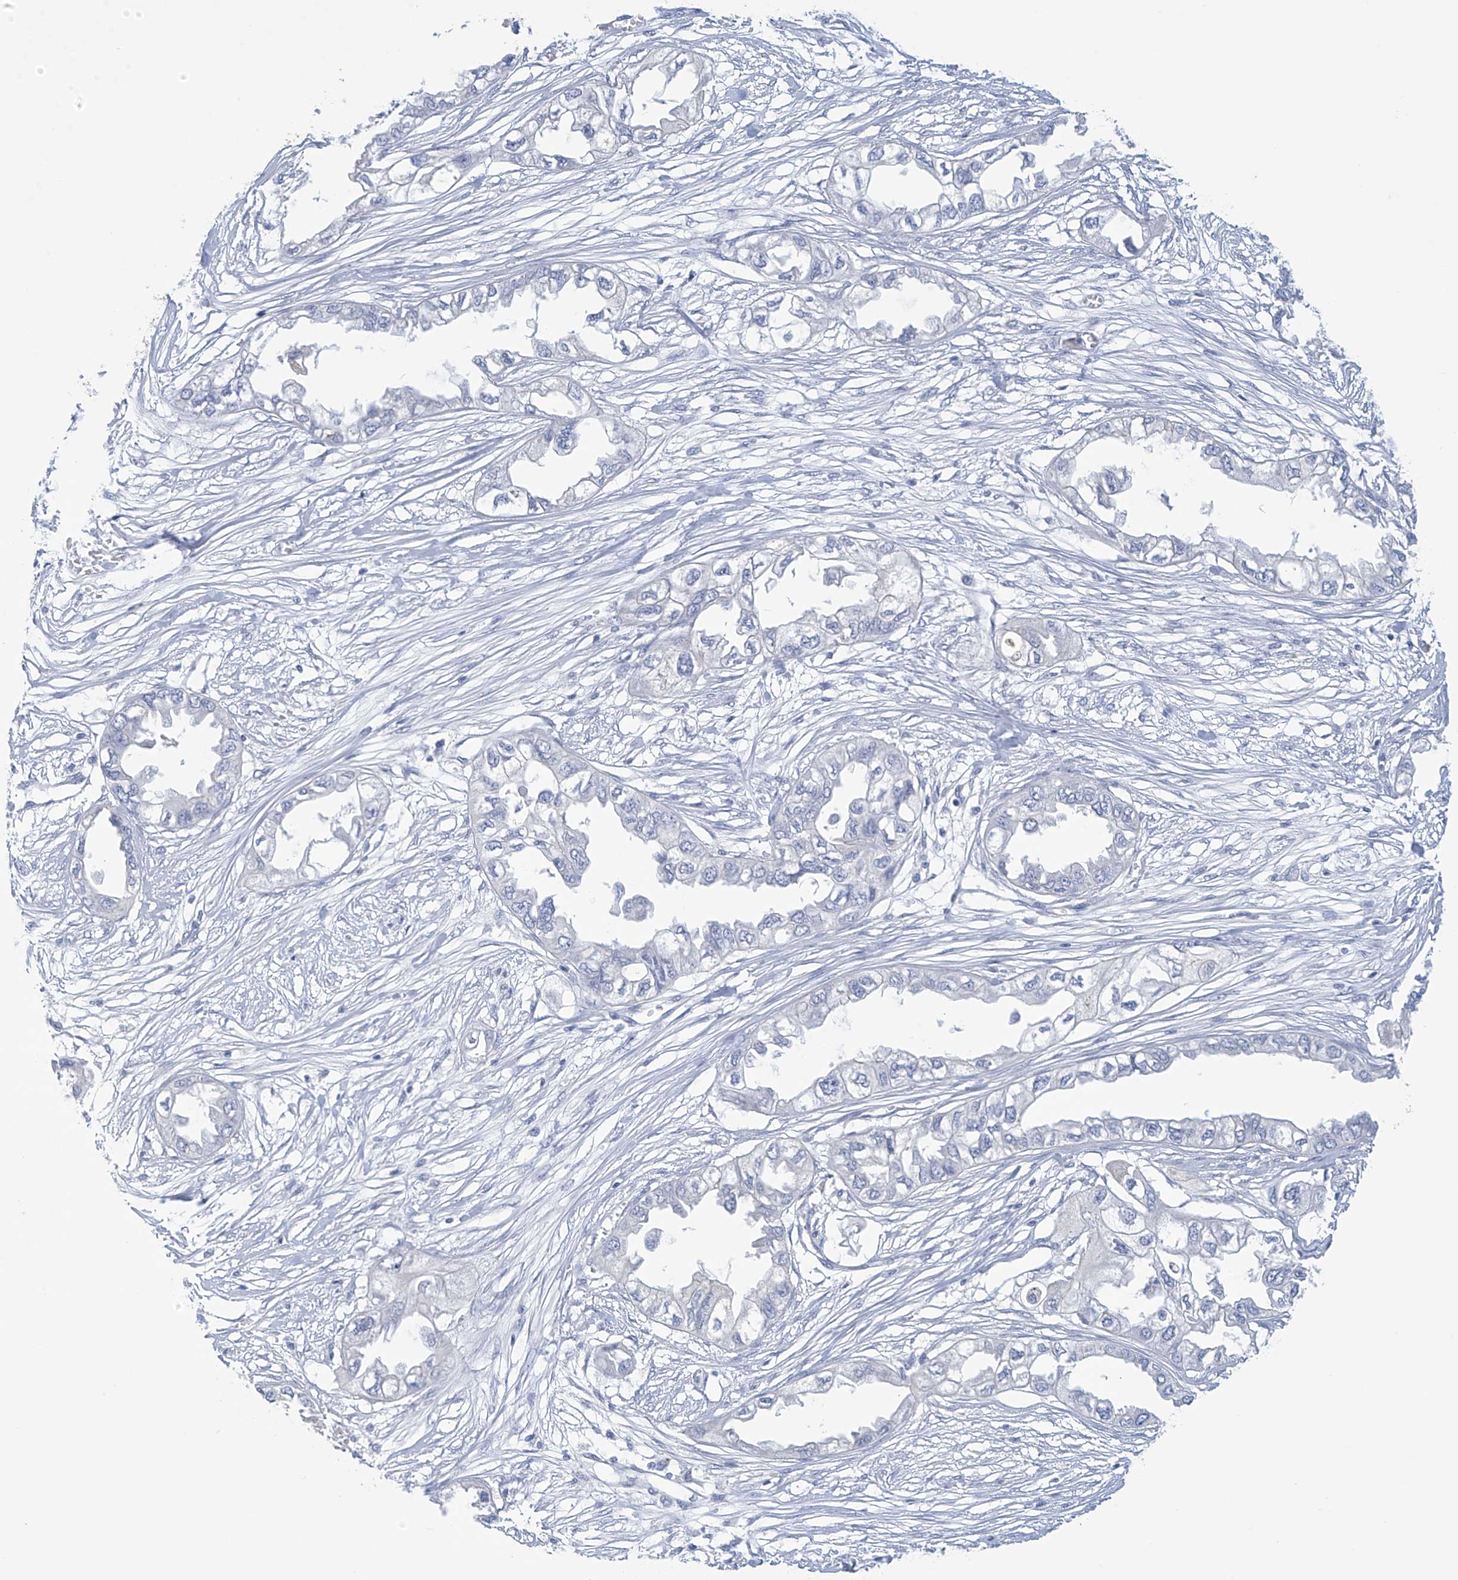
{"staining": {"intensity": "negative", "quantity": "none", "location": "none"}, "tissue": "endometrial cancer", "cell_type": "Tumor cells", "image_type": "cancer", "snomed": [{"axis": "morphology", "description": "Adenocarcinoma, NOS"}, {"axis": "topography", "description": "Endometrium"}], "caption": "The IHC histopathology image has no significant expression in tumor cells of endometrial adenocarcinoma tissue.", "gene": "DSP", "patient": {"sex": "female", "age": 67}}